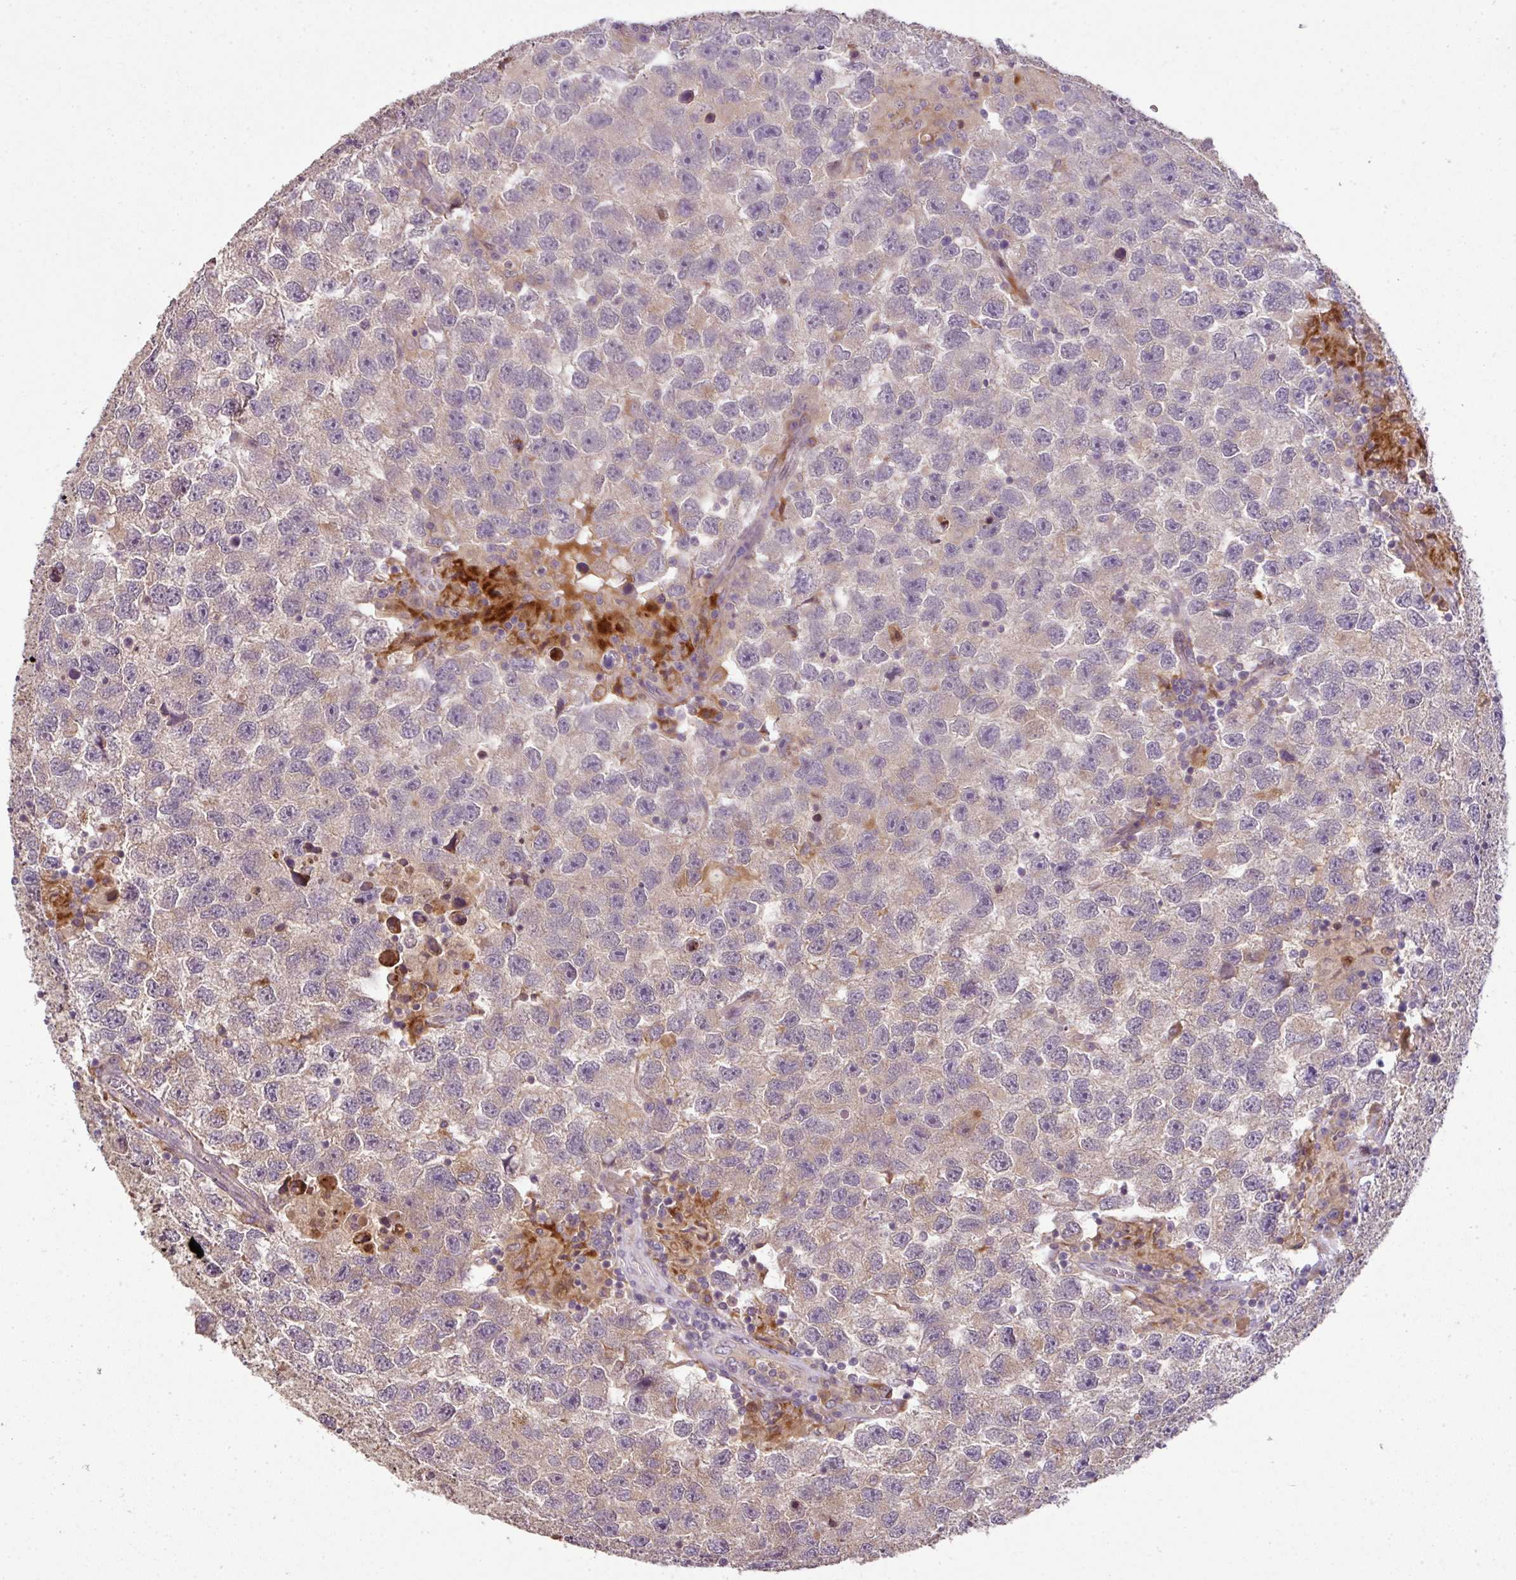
{"staining": {"intensity": "weak", "quantity": "<25%", "location": "cytoplasmic/membranous"}, "tissue": "testis cancer", "cell_type": "Tumor cells", "image_type": "cancer", "snomed": [{"axis": "morphology", "description": "Seminoma, NOS"}, {"axis": "topography", "description": "Testis"}], "caption": "DAB (3,3'-diaminobenzidine) immunohistochemical staining of testis cancer (seminoma) demonstrates no significant positivity in tumor cells. (Immunohistochemistry (ihc), brightfield microscopy, high magnification).", "gene": "SPCS3", "patient": {"sex": "male", "age": 26}}